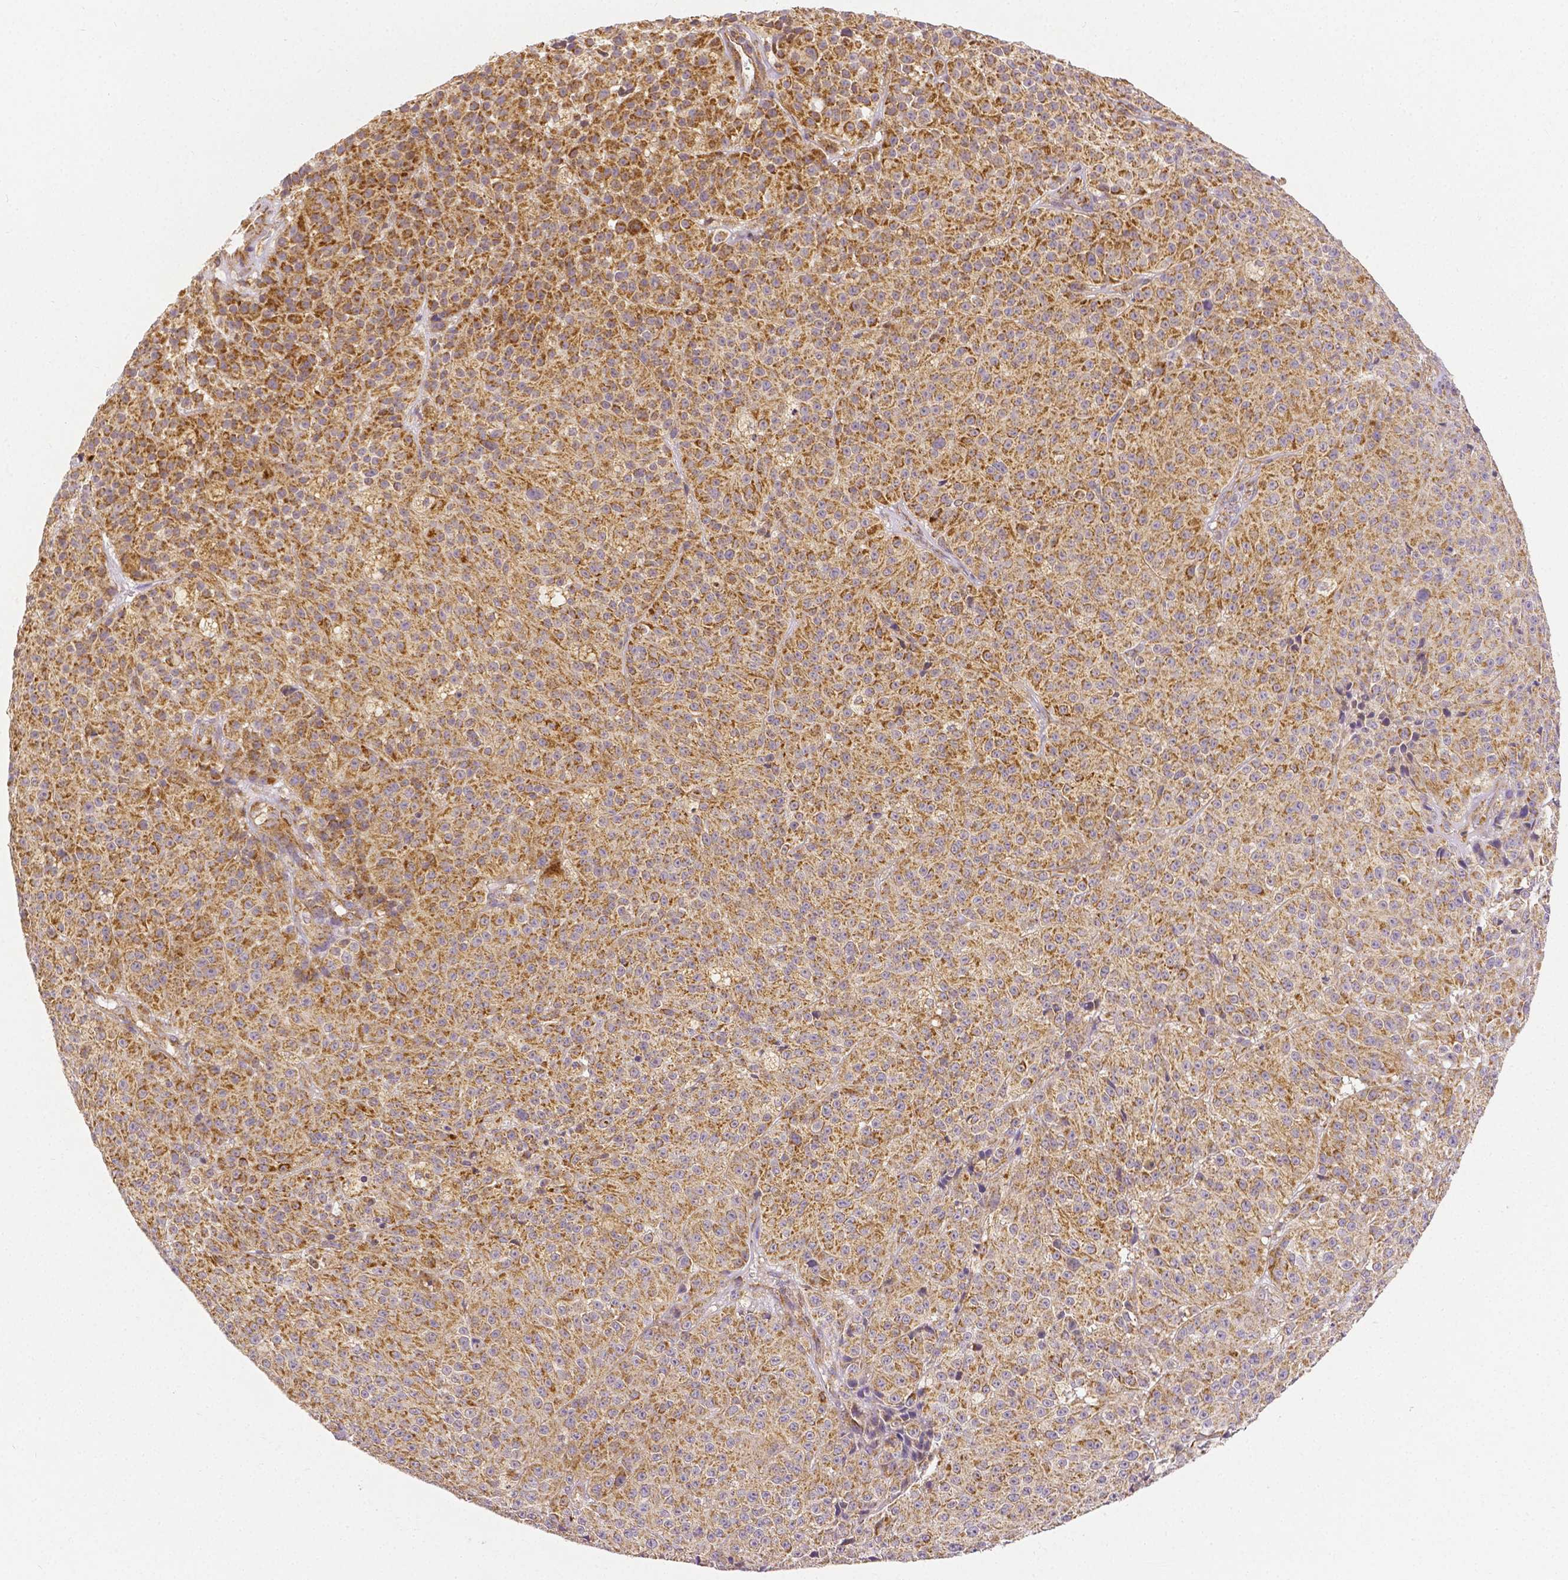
{"staining": {"intensity": "strong", "quantity": "25%-75%", "location": "cytoplasmic/membranous"}, "tissue": "melanoma", "cell_type": "Tumor cells", "image_type": "cancer", "snomed": [{"axis": "morphology", "description": "Malignant melanoma, NOS"}, {"axis": "topography", "description": "Skin"}], "caption": "About 25%-75% of tumor cells in malignant melanoma reveal strong cytoplasmic/membranous protein positivity as visualized by brown immunohistochemical staining.", "gene": "RHOT1", "patient": {"sex": "female", "age": 58}}